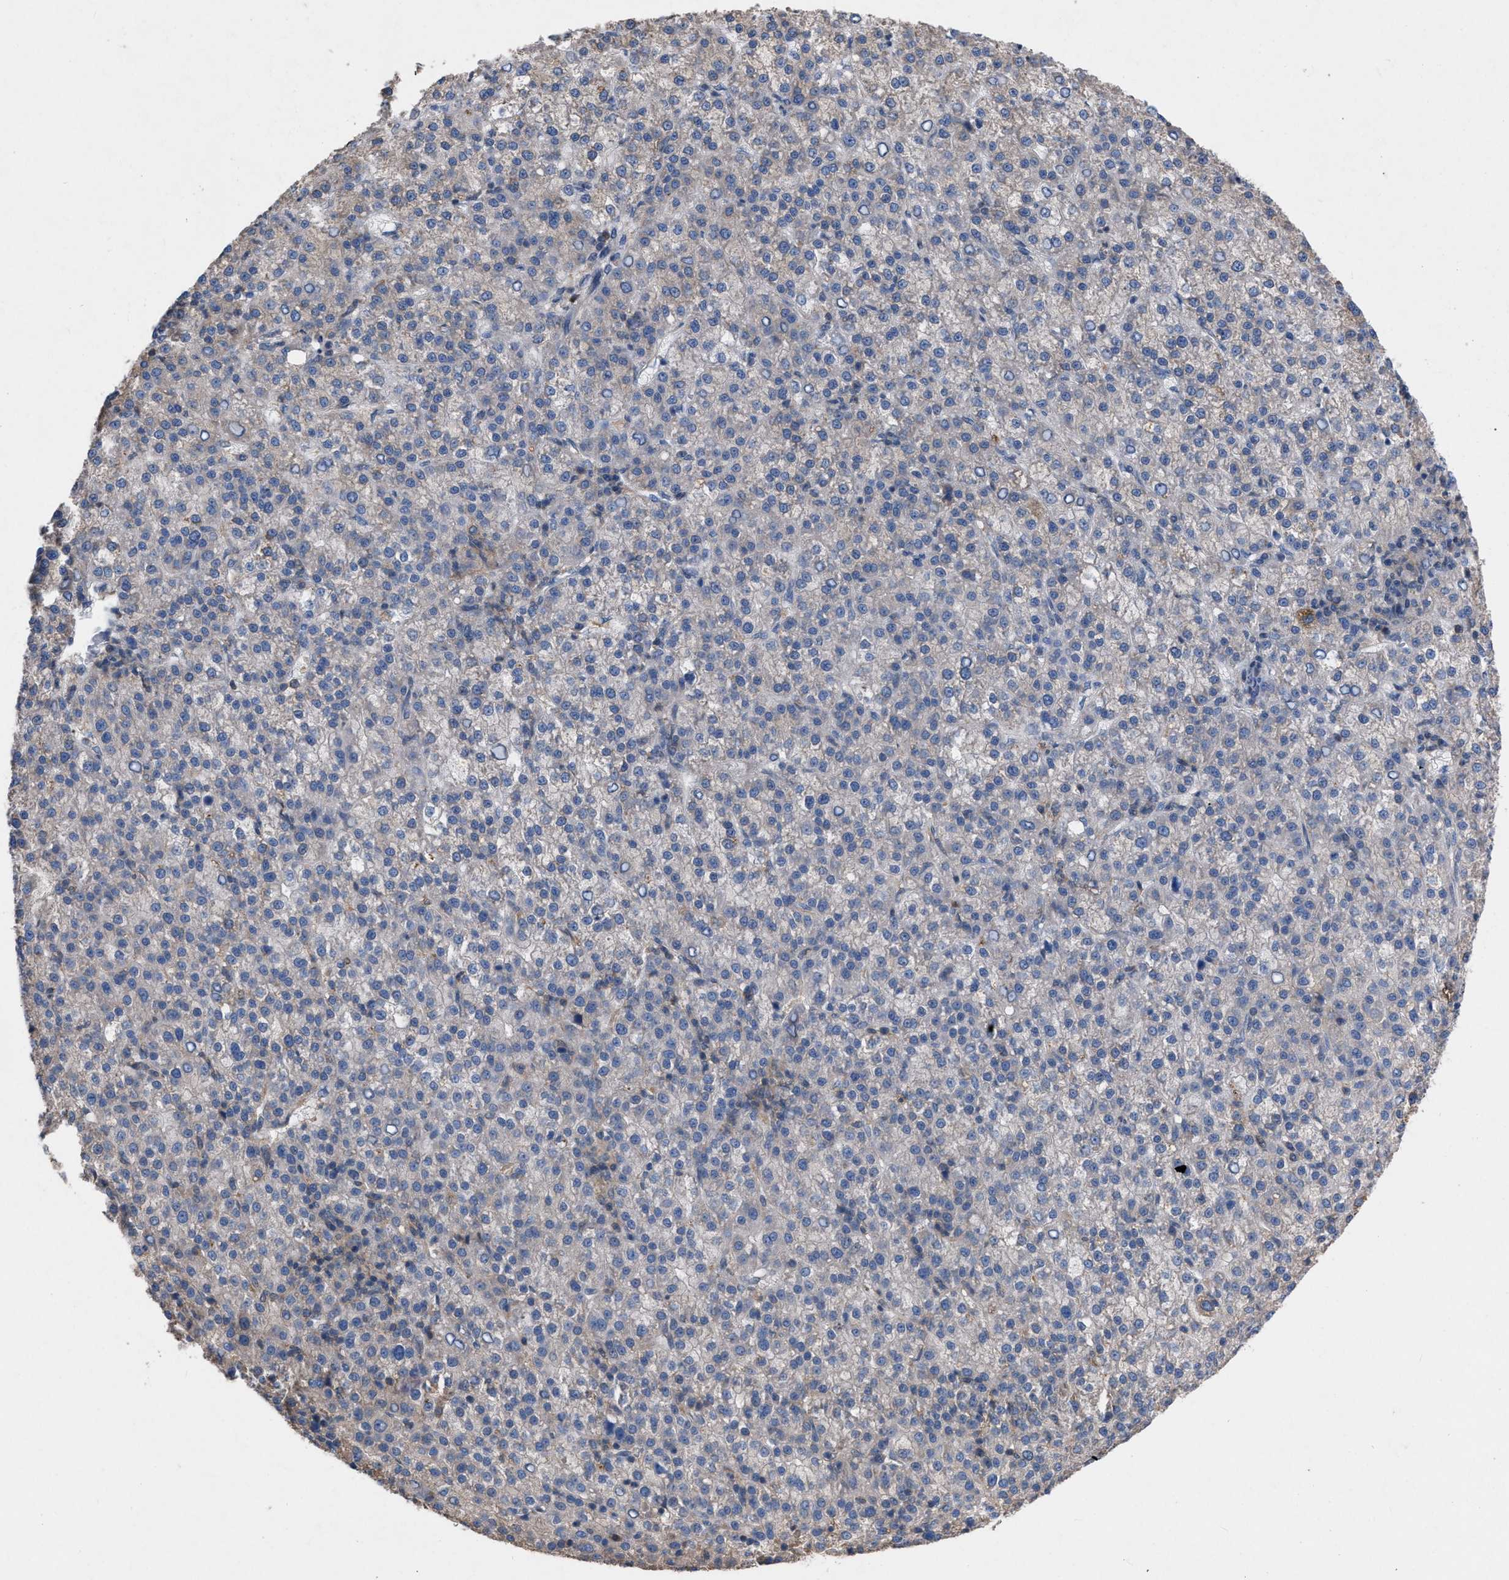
{"staining": {"intensity": "weak", "quantity": "<25%", "location": "cytoplasmic/membranous"}, "tissue": "liver cancer", "cell_type": "Tumor cells", "image_type": "cancer", "snomed": [{"axis": "morphology", "description": "Carcinoma, Hepatocellular, NOS"}, {"axis": "topography", "description": "Liver"}], "caption": "There is no significant staining in tumor cells of liver cancer (hepatocellular carcinoma).", "gene": "TMEM131", "patient": {"sex": "female", "age": 58}}